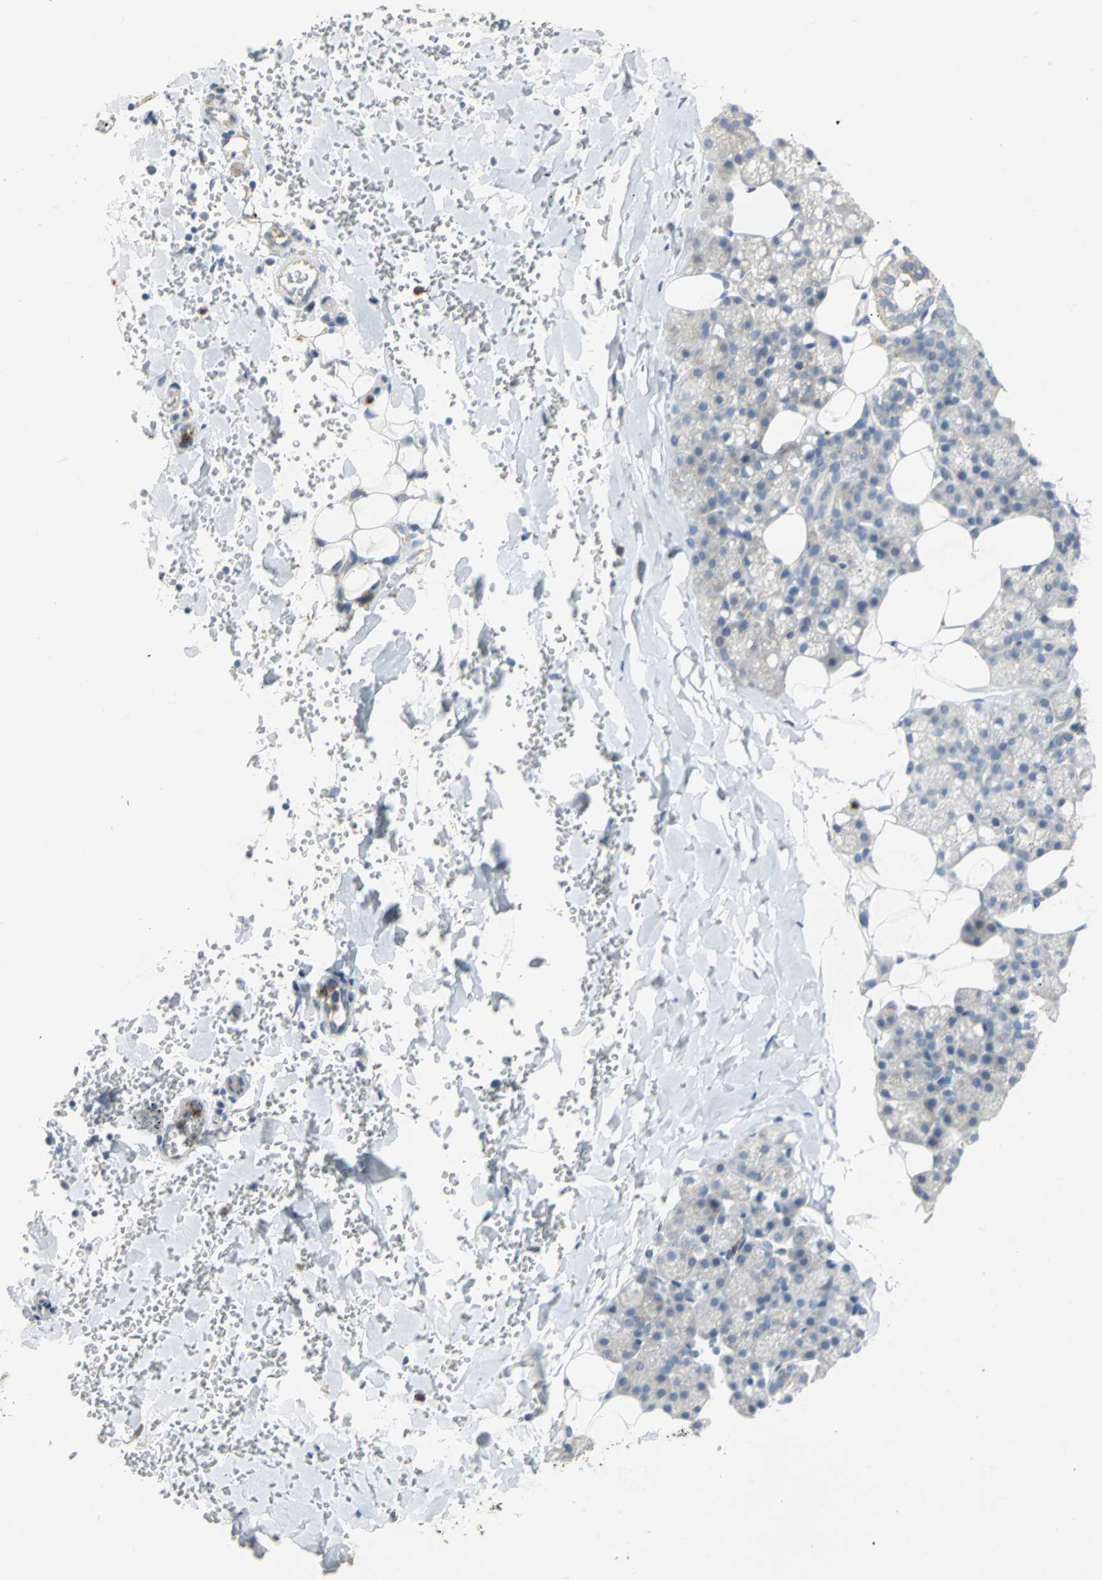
{"staining": {"intensity": "moderate", "quantity": "25%-75%", "location": "cytoplasmic/membranous"}, "tissue": "salivary gland", "cell_type": "Glandular cells", "image_type": "normal", "snomed": [{"axis": "morphology", "description": "Normal tissue, NOS"}, {"axis": "topography", "description": "Lymph node"}, {"axis": "topography", "description": "Salivary gland"}], "caption": "Immunohistochemical staining of benign salivary gland exhibits medium levels of moderate cytoplasmic/membranous positivity in approximately 25%-75% of glandular cells.", "gene": "SPPL2B", "patient": {"sex": "male", "age": 8}}